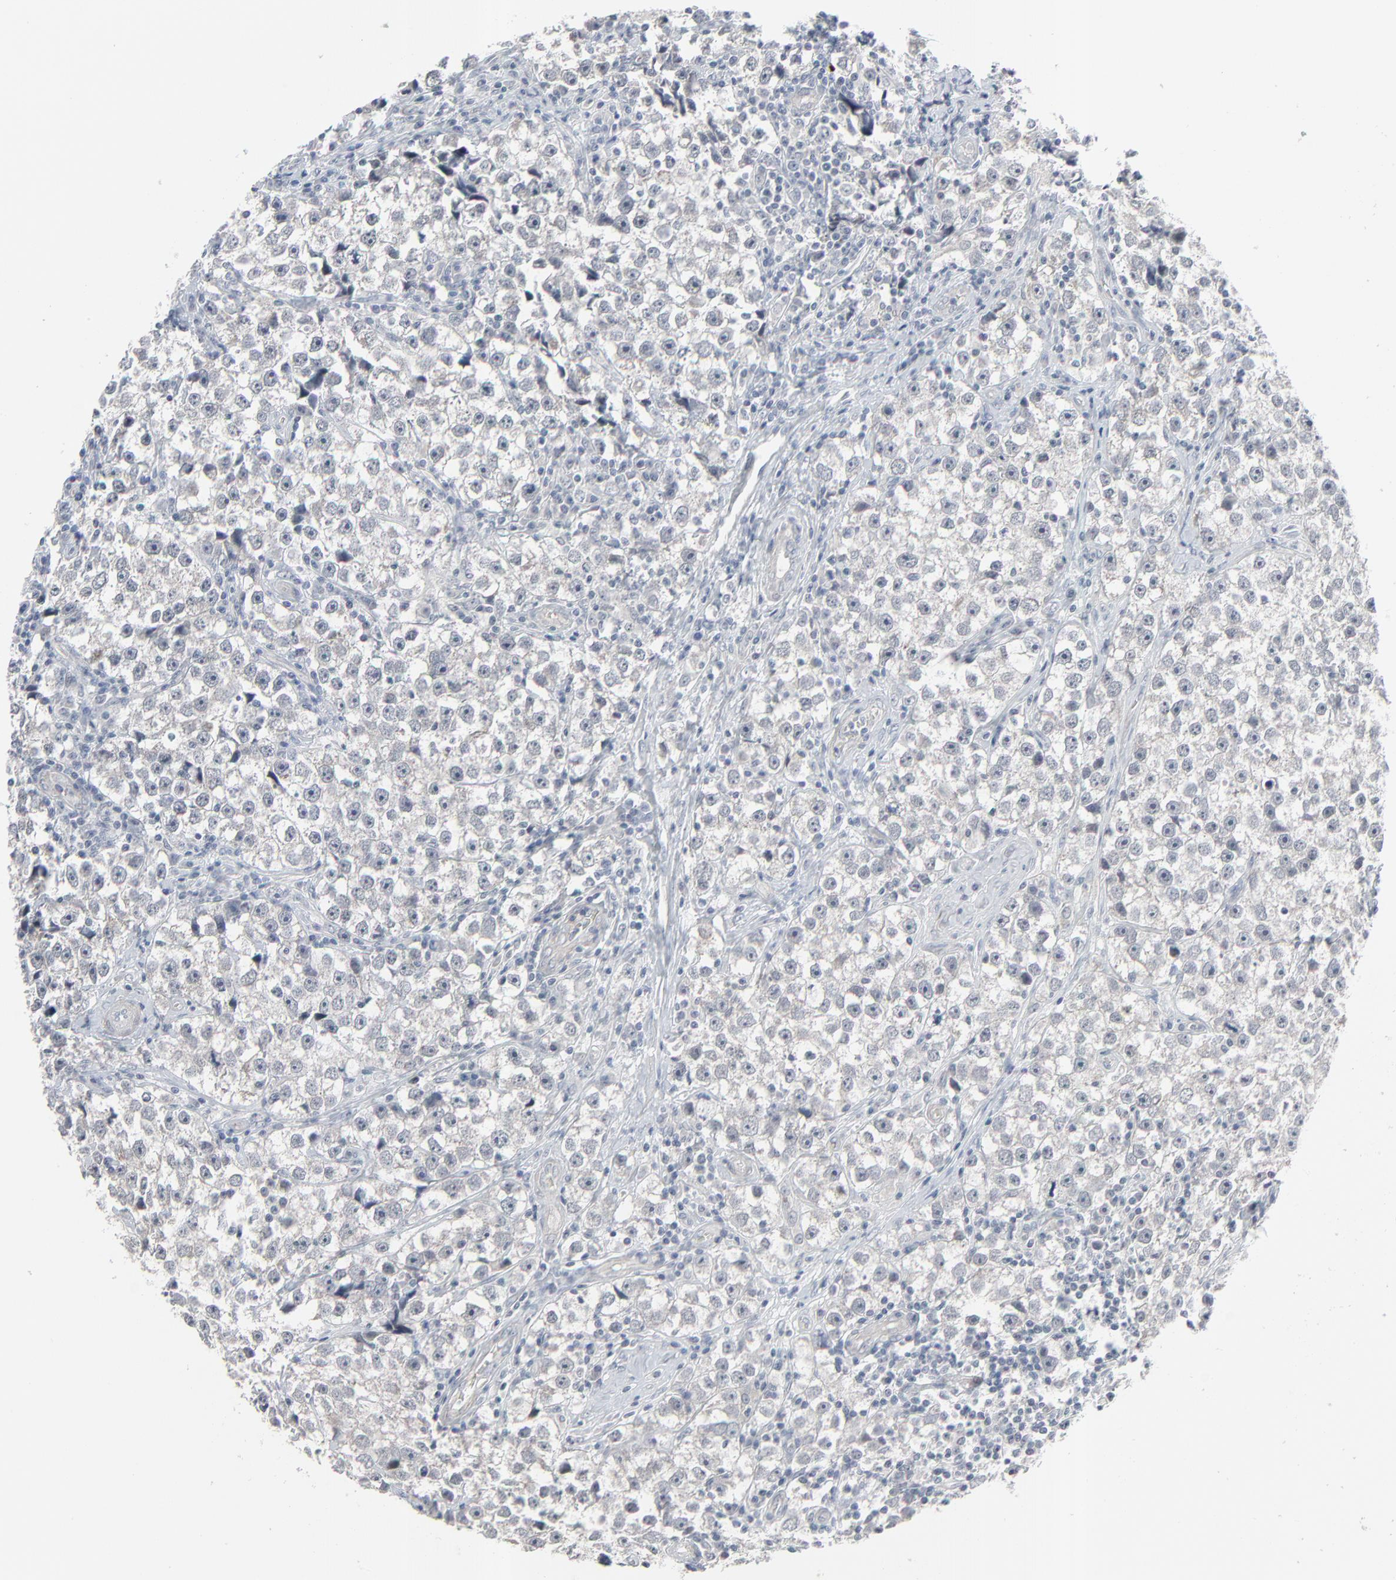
{"staining": {"intensity": "negative", "quantity": "none", "location": "none"}, "tissue": "testis cancer", "cell_type": "Tumor cells", "image_type": "cancer", "snomed": [{"axis": "morphology", "description": "Seminoma, NOS"}, {"axis": "topography", "description": "Testis"}], "caption": "This is an immunohistochemistry (IHC) histopathology image of human testis seminoma. There is no positivity in tumor cells.", "gene": "NEUROD1", "patient": {"sex": "male", "age": 32}}